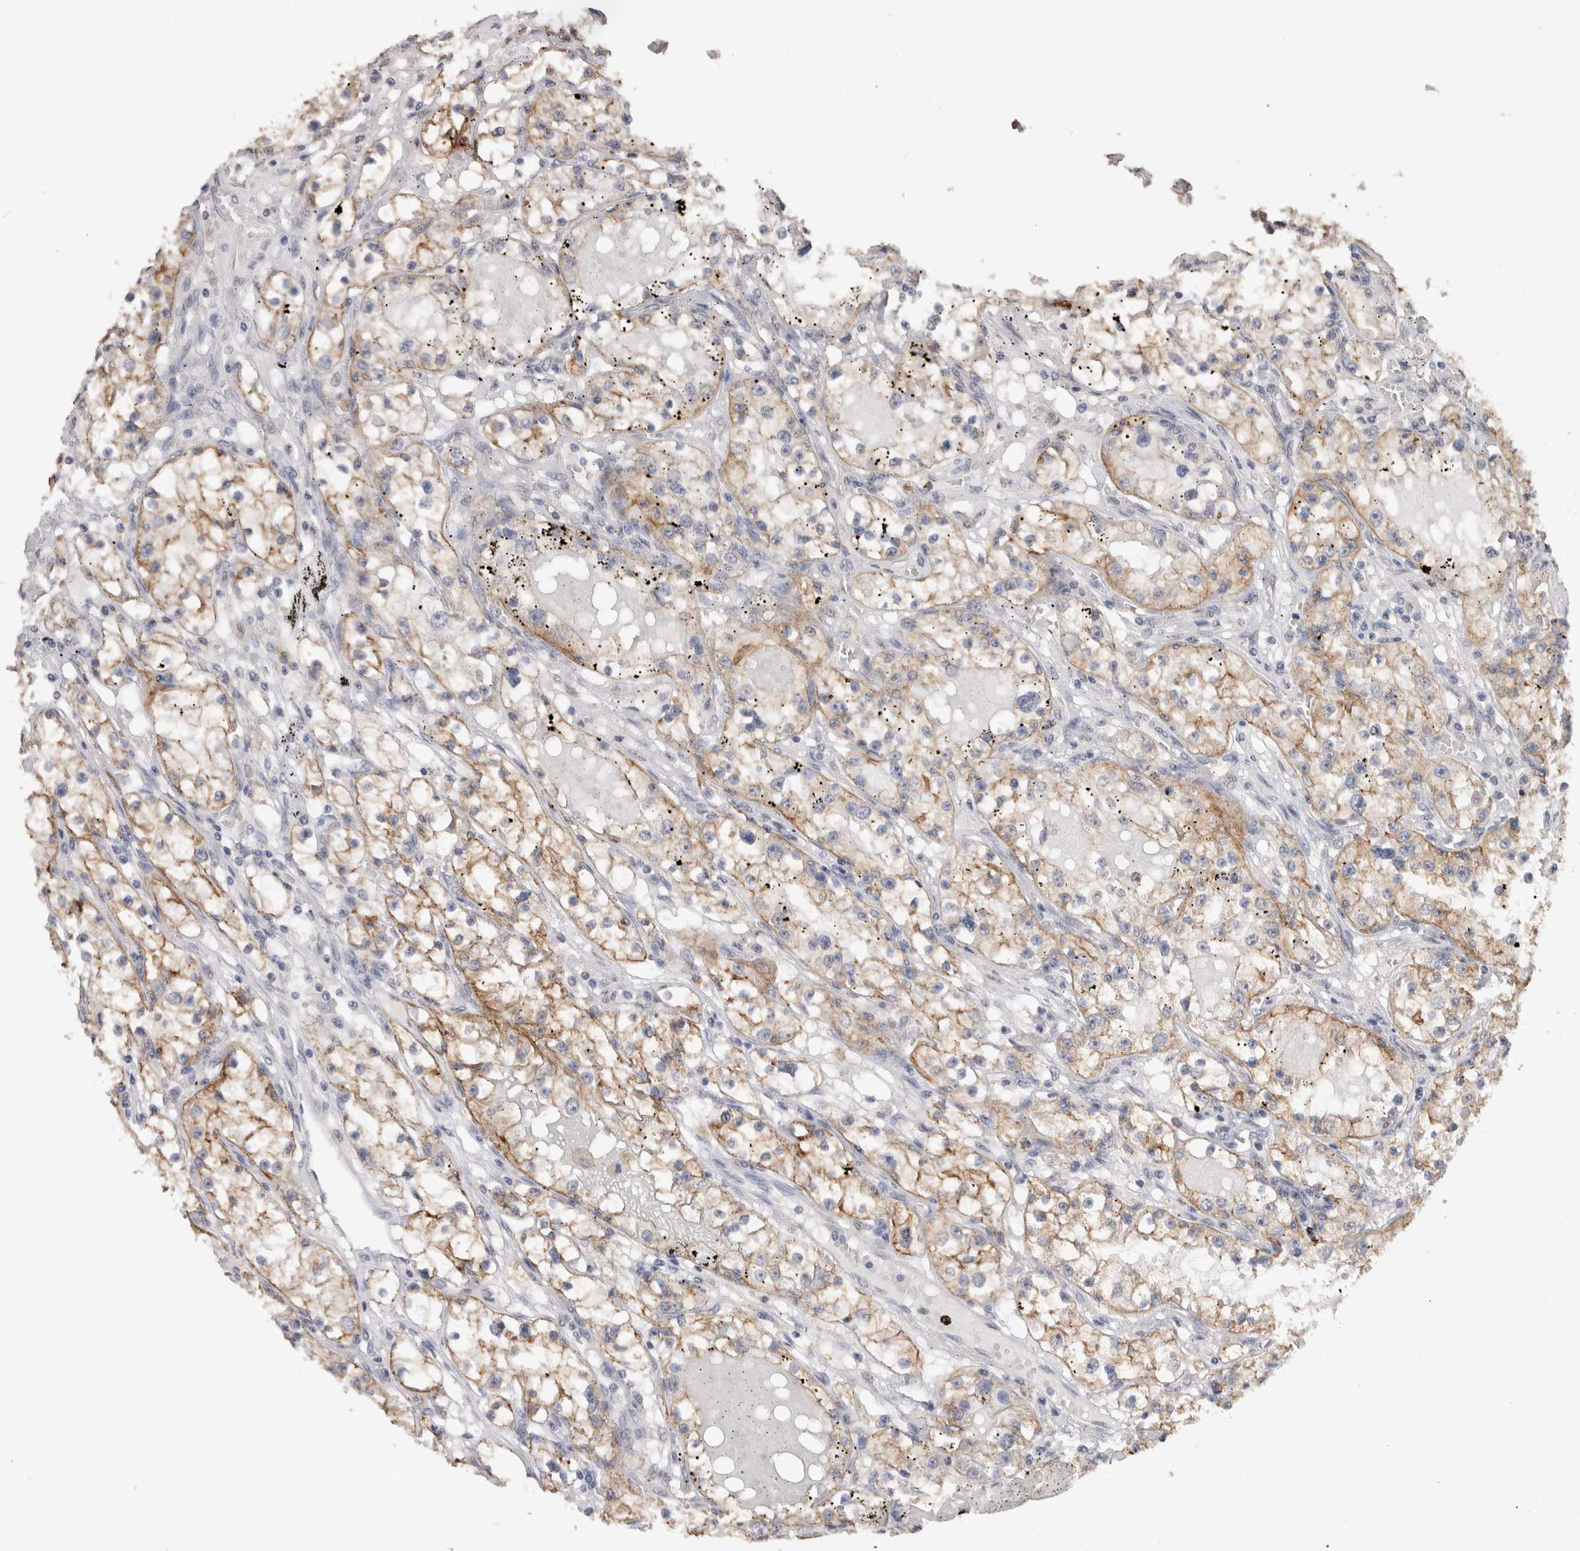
{"staining": {"intensity": "moderate", "quantity": ">75%", "location": "cytoplasmic/membranous"}, "tissue": "renal cancer", "cell_type": "Tumor cells", "image_type": "cancer", "snomed": [{"axis": "morphology", "description": "Adenocarcinoma, NOS"}, {"axis": "topography", "description": "Kidney"}], "caption": "Renal adenocarcinoma stained for a protein displays moderate cytoplasmic/membranous positivity in tumor cells.", "gene": "CDH6", "patient": {"sex": "male", "age": 56}}